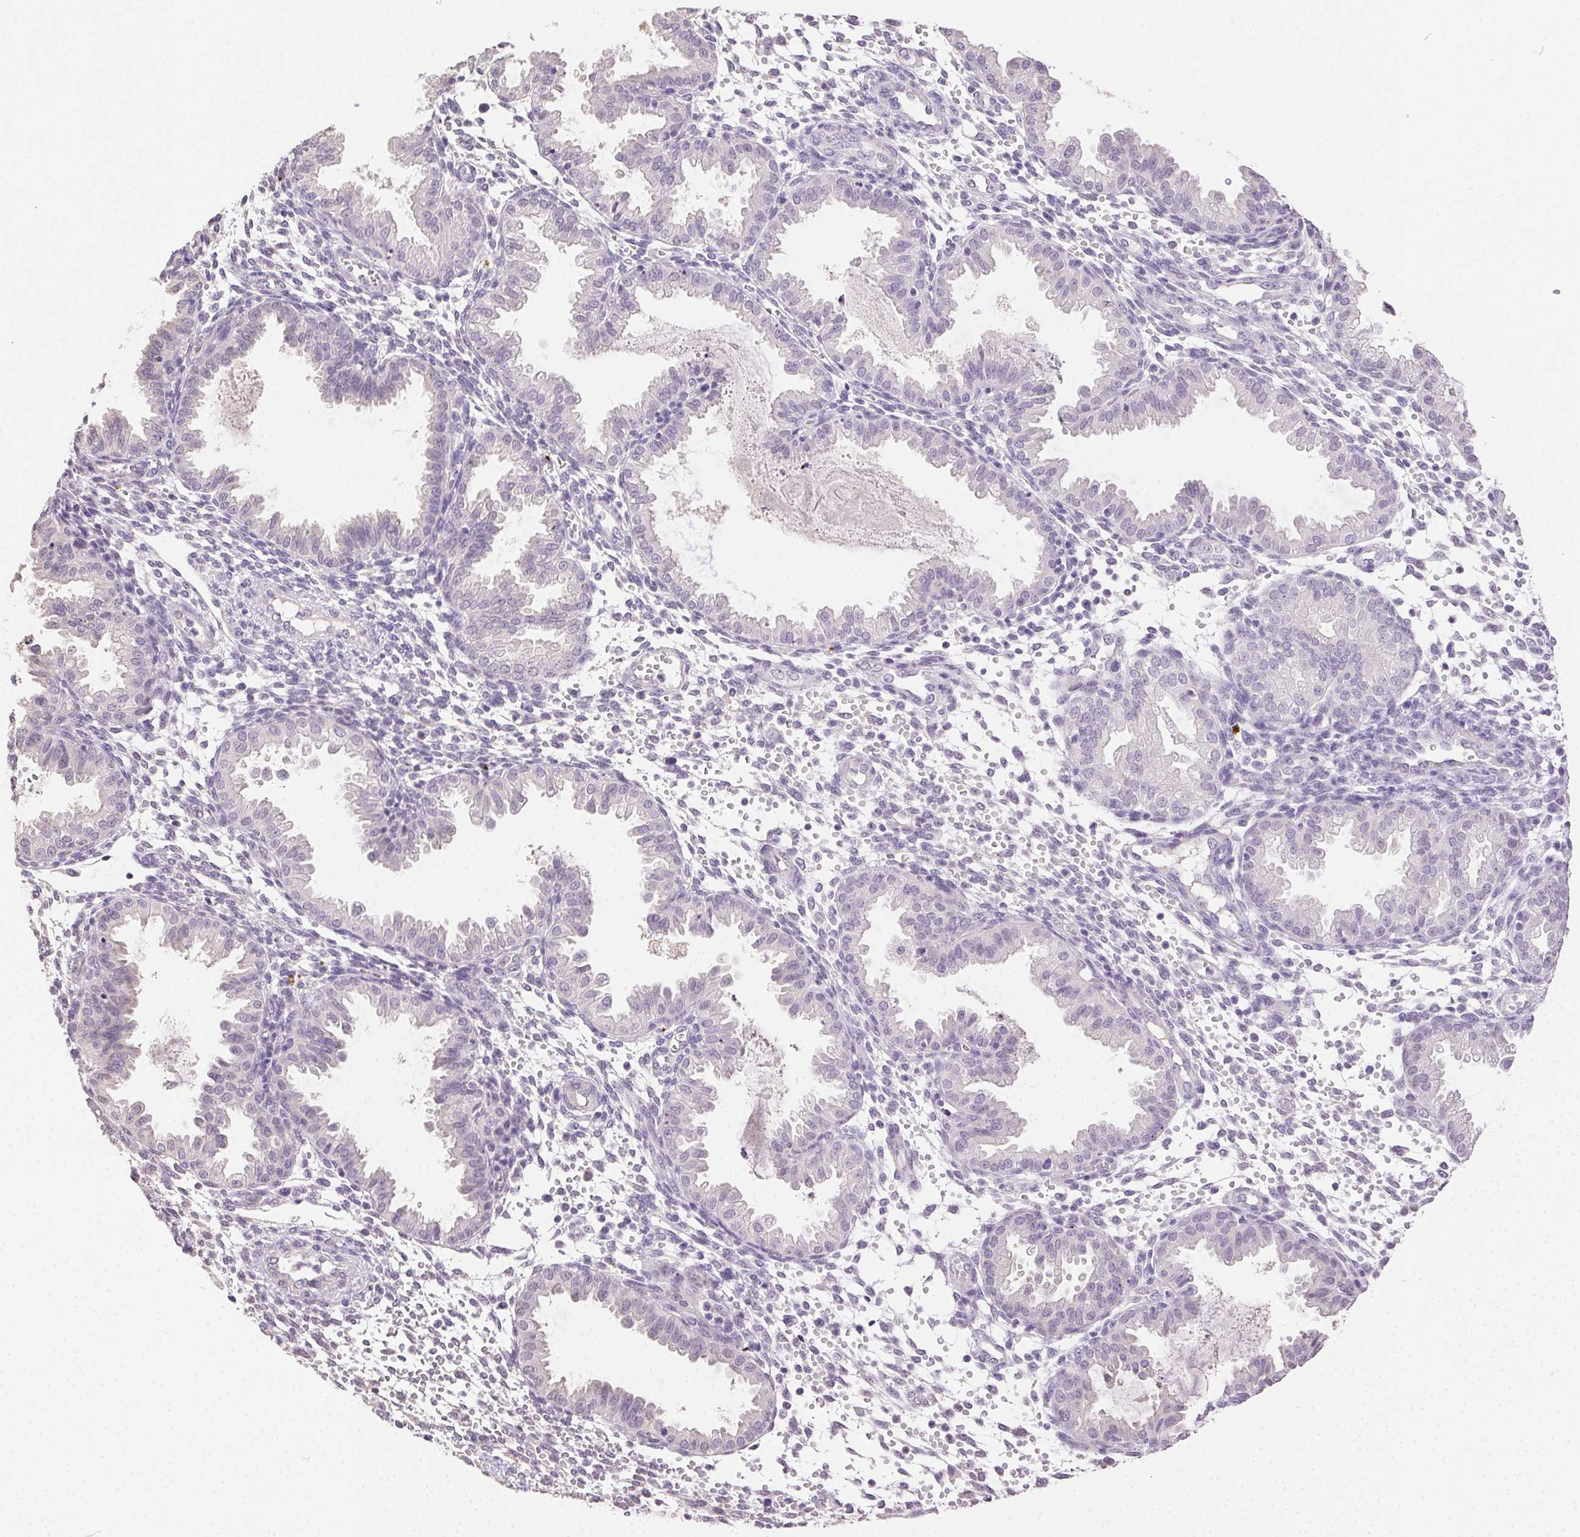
{"staining": {"intensity": "negative", "quantity": "none", "location": "none"}, "tissue": "endometrium", "cell_type": "Cells in endometrial stroma", "image_type": "normal", "snomed": [{"axis": "morphology", "description": "Normal tissue, NOS"}, {"axis": "topography", "description": "Endometrium"}], "caption": "The photomicrograph exhibits no staining of cells in endometrial stroma in benign endometrium. (Stains: DAB IHC with hematoxylin counter stain, Microscopy: brightfield microscopy at high magnification).", "gene": "SYCE2", "patient": {"sex": "female", "age": 33}}